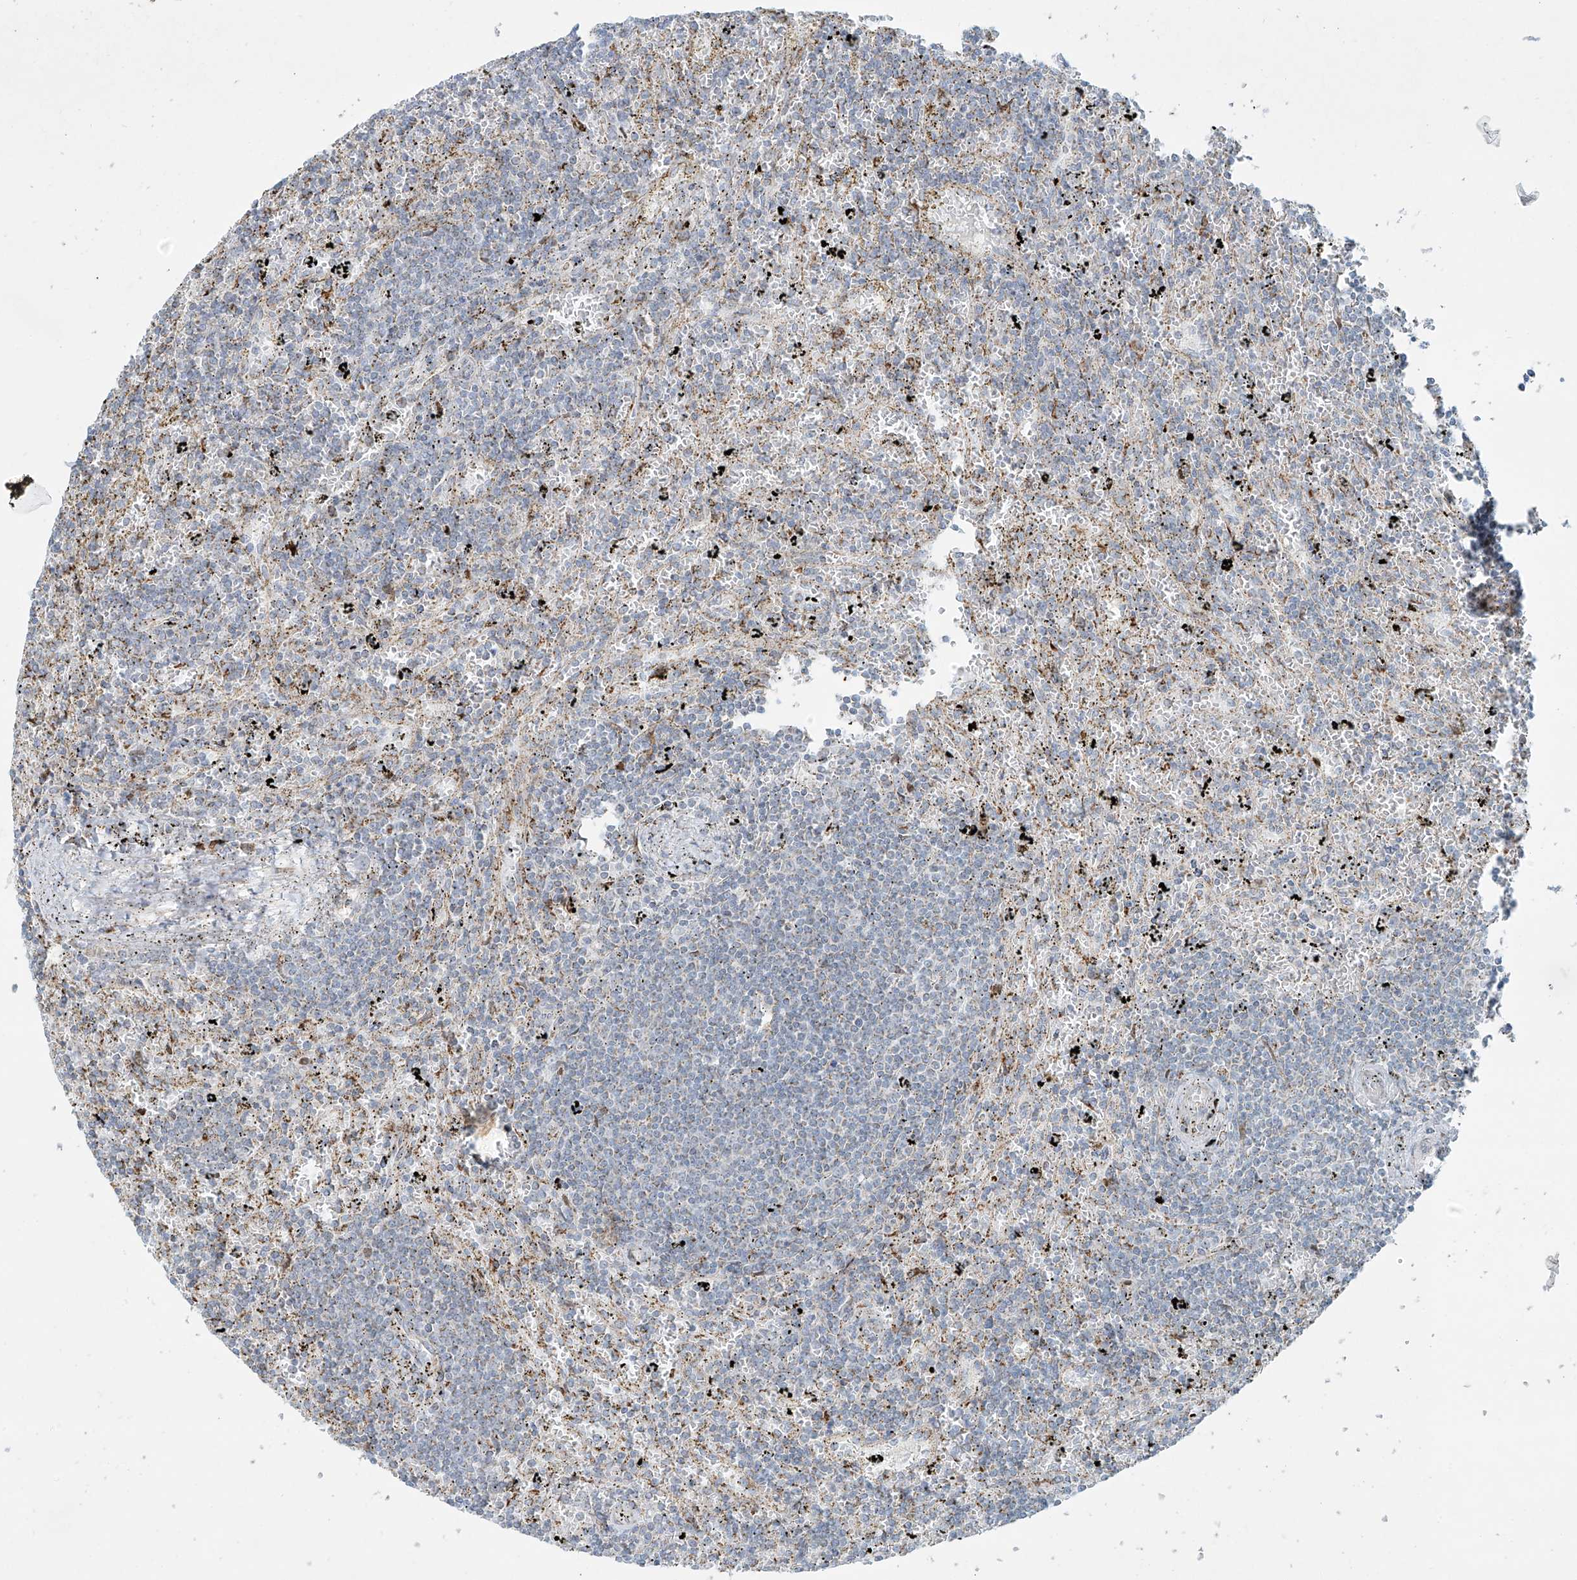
{"staining": {"intensity": "negative", "quantity": "none", "location": "none"}, "tissue": "lymphoma", "cell_type": "Tumor cells", "image_type": "cancer", "snomed": [{"axis": "morphology", "description": "Malignant lymphoma, non-Hodgkin's type, Low grade"}, {"axis": "topography", "description": "Spleen"}], "caption": "Human malignant lymphoma, non-Hodgkin's type (low-grade) stained for a protein using IHC reveals no expression in tumor cells.", "gene": "SMDT1", "patient": {"sex": "male", "age": 76}}